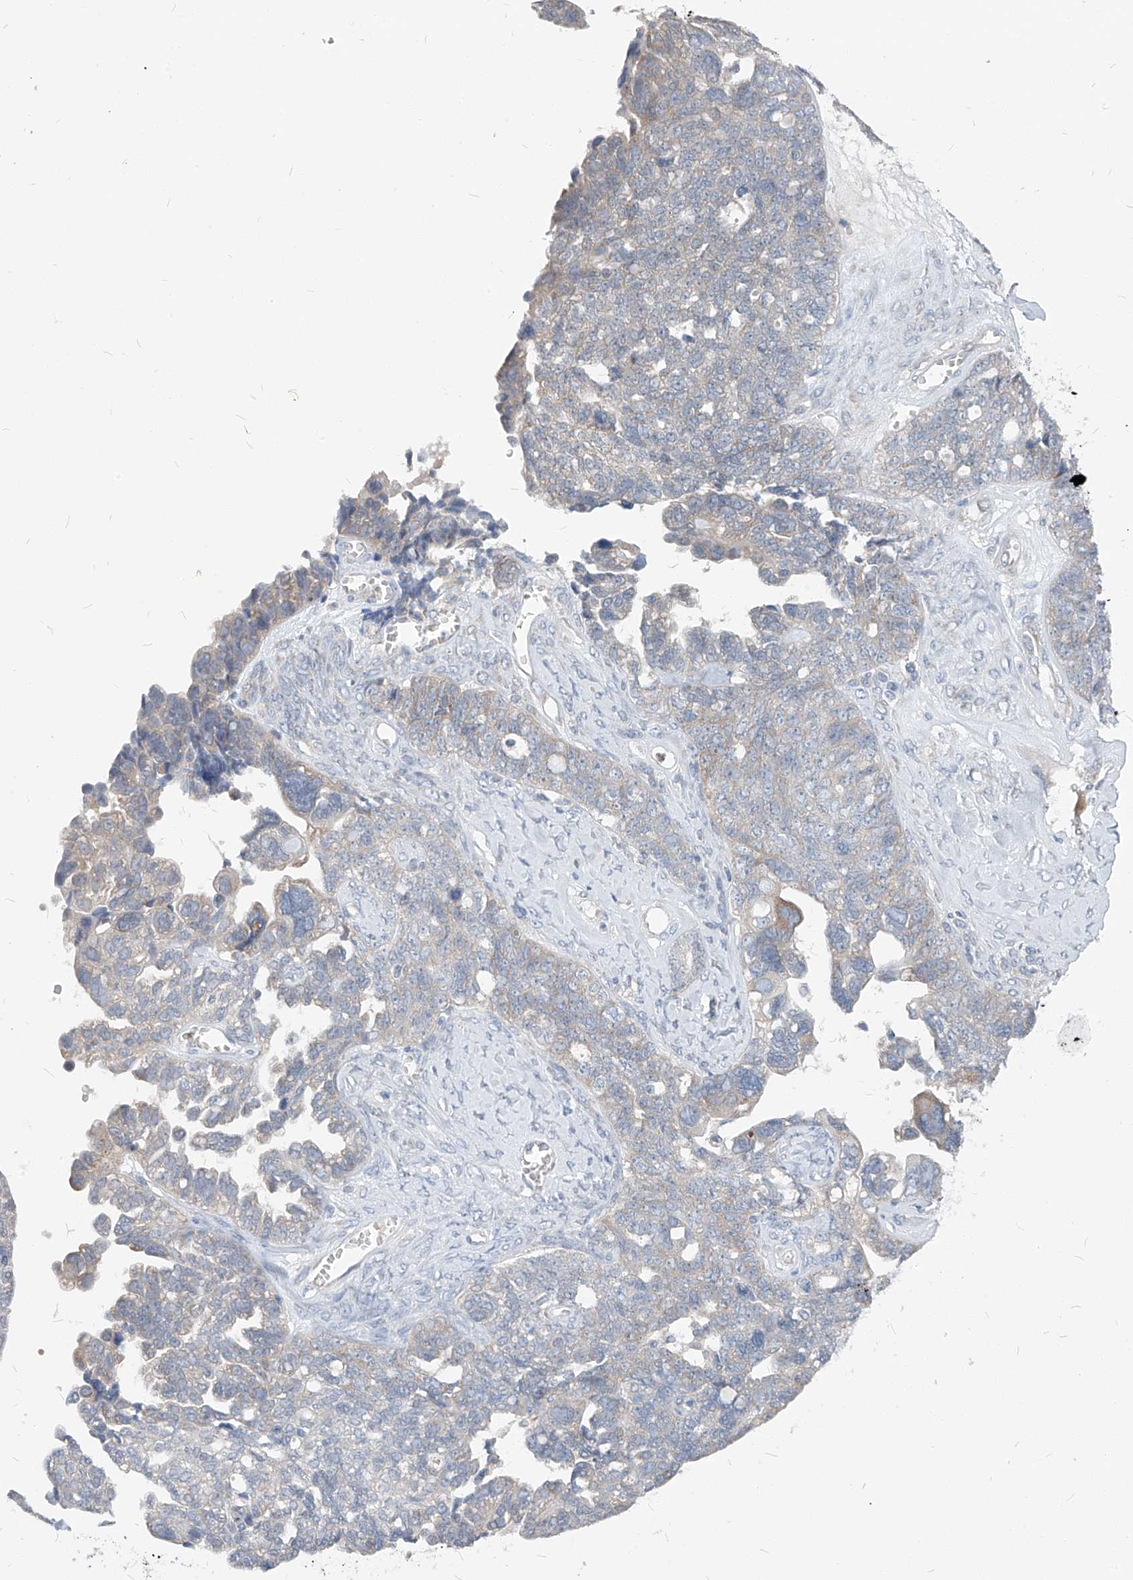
{"staining": {"intensity": "negative", "quantity": "none", "location": "none"}, "tissue": "ovarian cancer", "cell_type": "Tumor cells", "image_type": "cancer", "snomed": [{"axis": "morphology", "description": "Cystadenocarcinoma, serous, NOS"}, {"axis": "topography", "description": "Ovary"}], "caption": "There is no significant staining in tumor cells of ovarian serous cystadenocarcinoma.", "gene": "CHMP2B", "patient": {"sex": "female", "age": 79}}